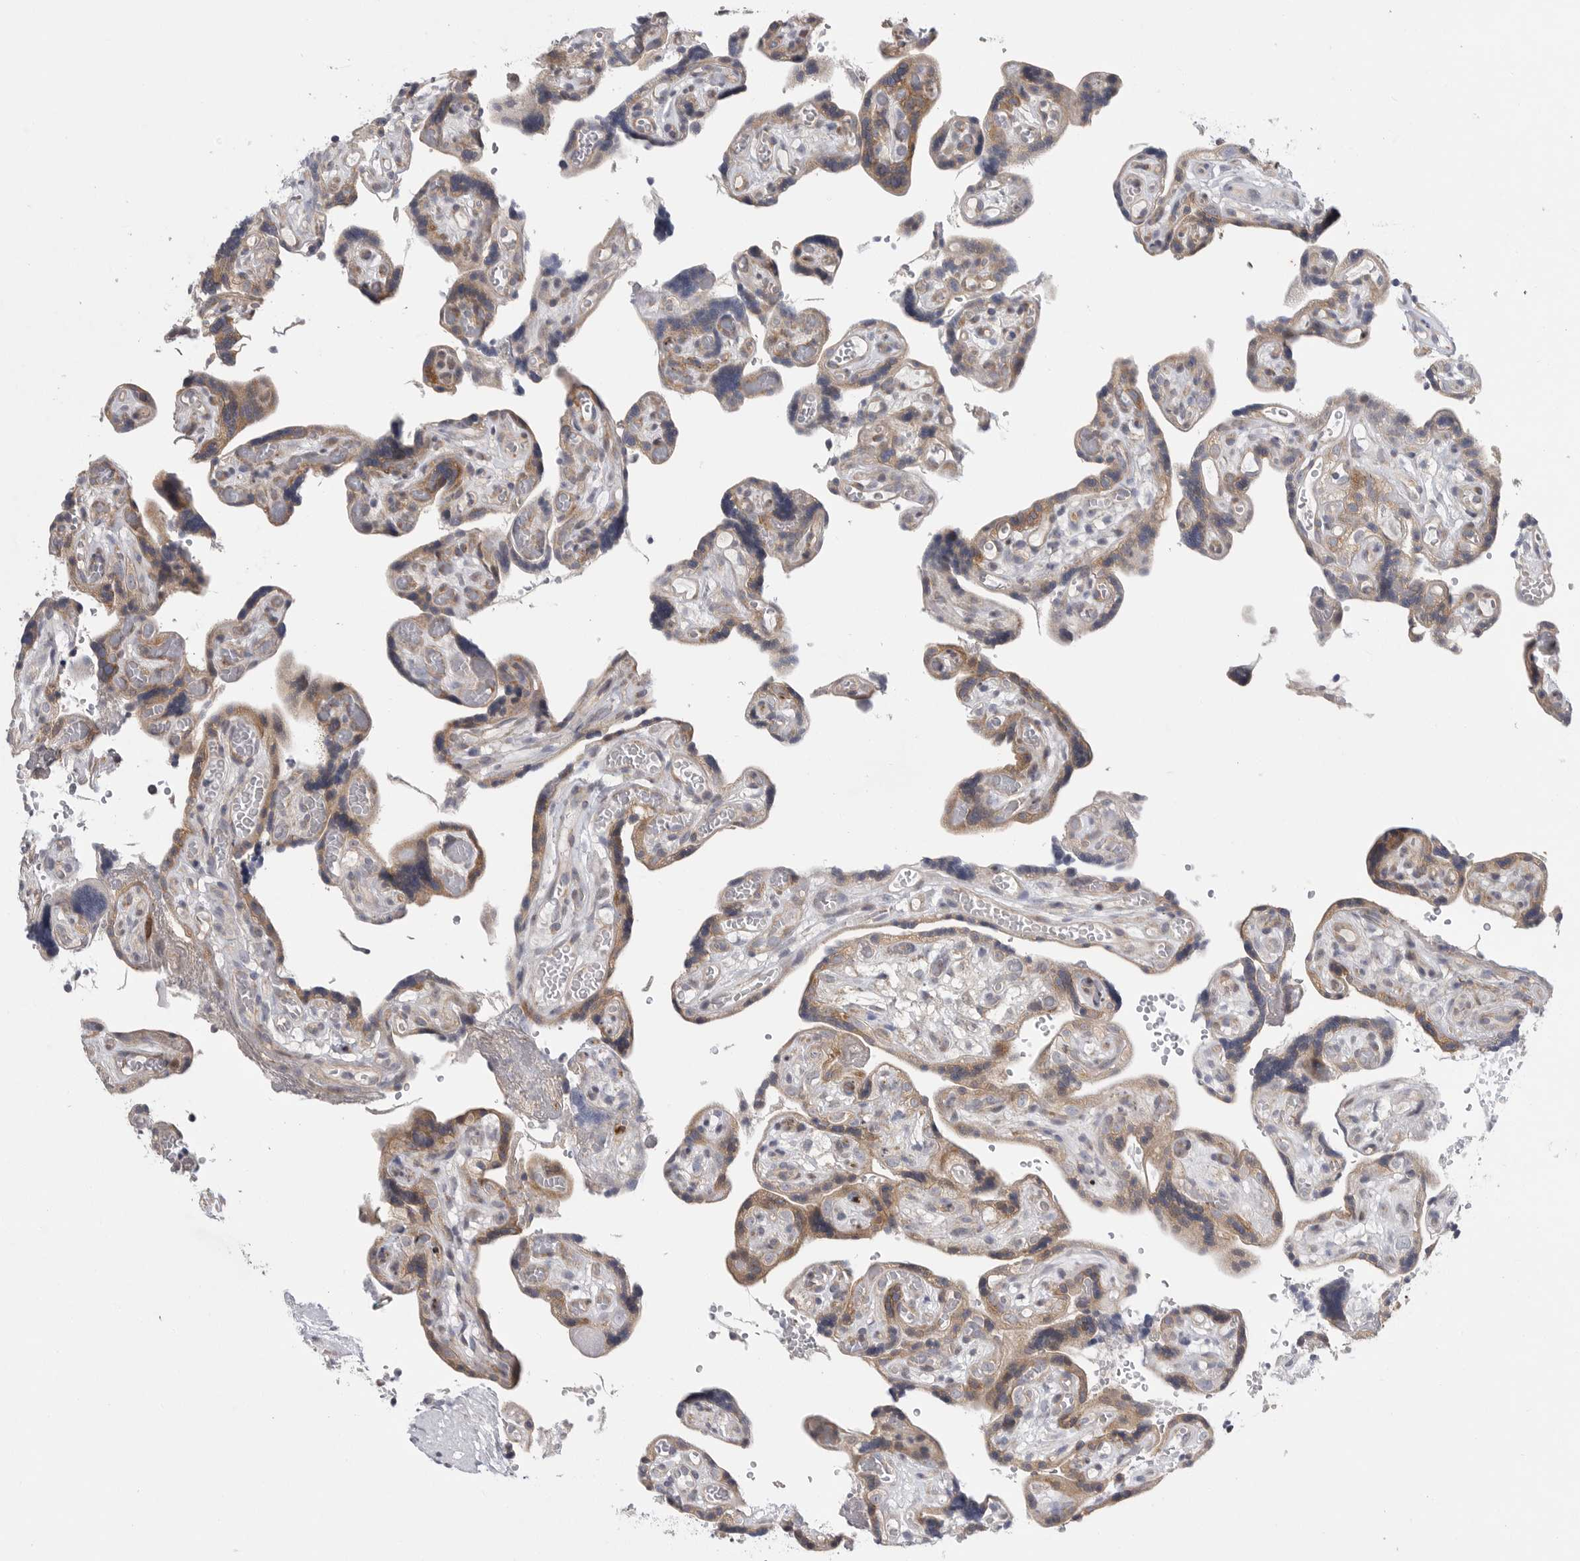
{"staining": {"intensity": "moderate", "quantity": ">75%", "location": "cytoplasmic/membranous"}, "tissue": "placenta", "cell_type": "Decidual cells", "image_type": "normal", "snomed": [{"axis": "morphology", "description": "Normal tissue, NOS"}, {"axis": "topography", "description": "Placenta"}], "caption": "Moderate cytoplasmic/membranous protein positivity is seen in about >75% of decidual cells in placenta. Nuclei are stained in blue.", "gene": "FBXO43", "patient": {"sex": "female", "age": 30}}